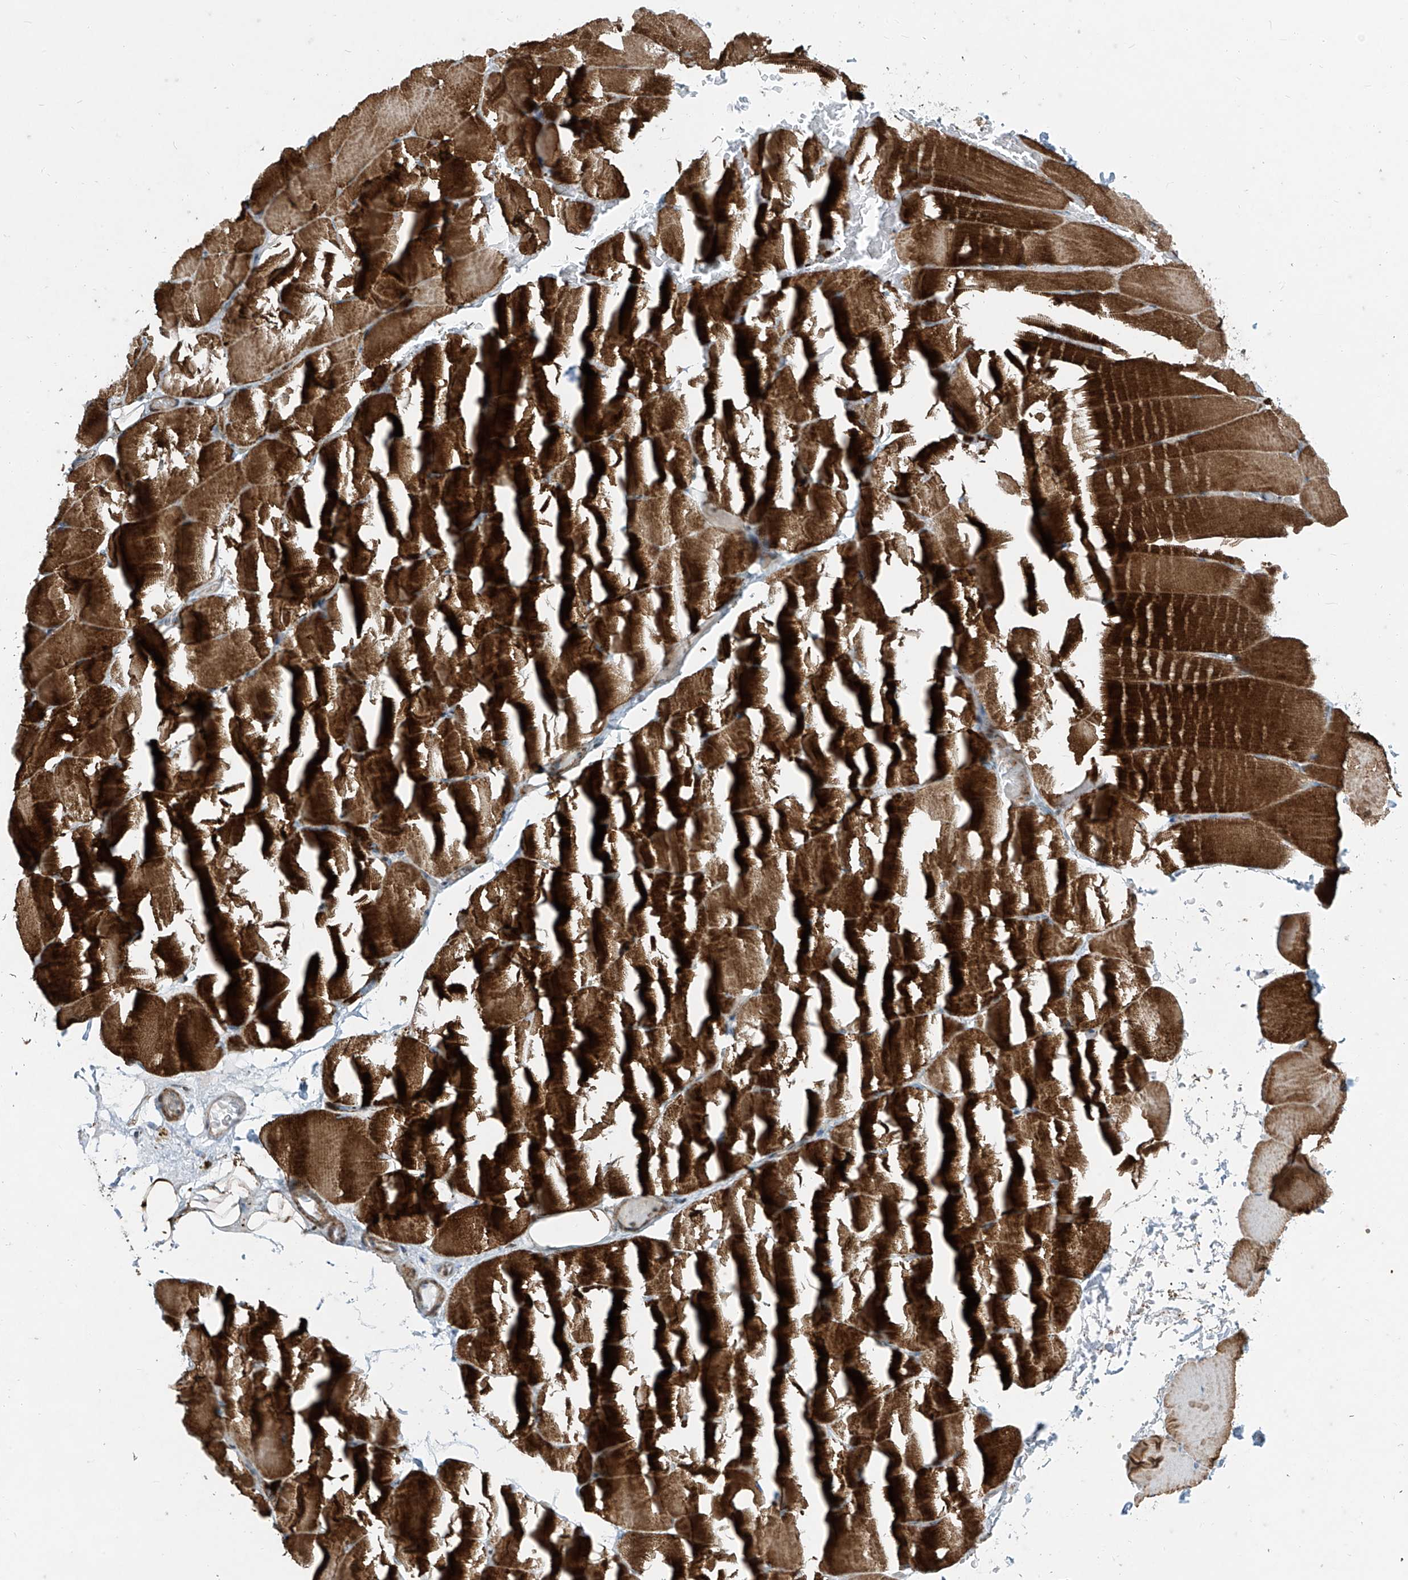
{"staining": {"intensity": "strong", "quantity": "25%-75%", "location": "cytoplasmic/membranous"}, "tissue": "skeletal muscle", "cell_type": "Myocytes", "image_type": "normal", "snomed": [{"axis": "morphology", "description": "Normal tissue, NOS"}, {"axis": "topography", "description": "Skeletal muscle"}, {"axis": "topography", "description": "Parathyroid gland"}], "caption": "Protein analysis of benign skeletal muscle demonstrates strong cytoplasmic/membranous staining in approximately 25%-75% of myocytes. (brown staining indicates protein expression, while blue staining denotes nuclei).", "gene": "PPCS", "patient": {"sex": "female", "age": 37}}